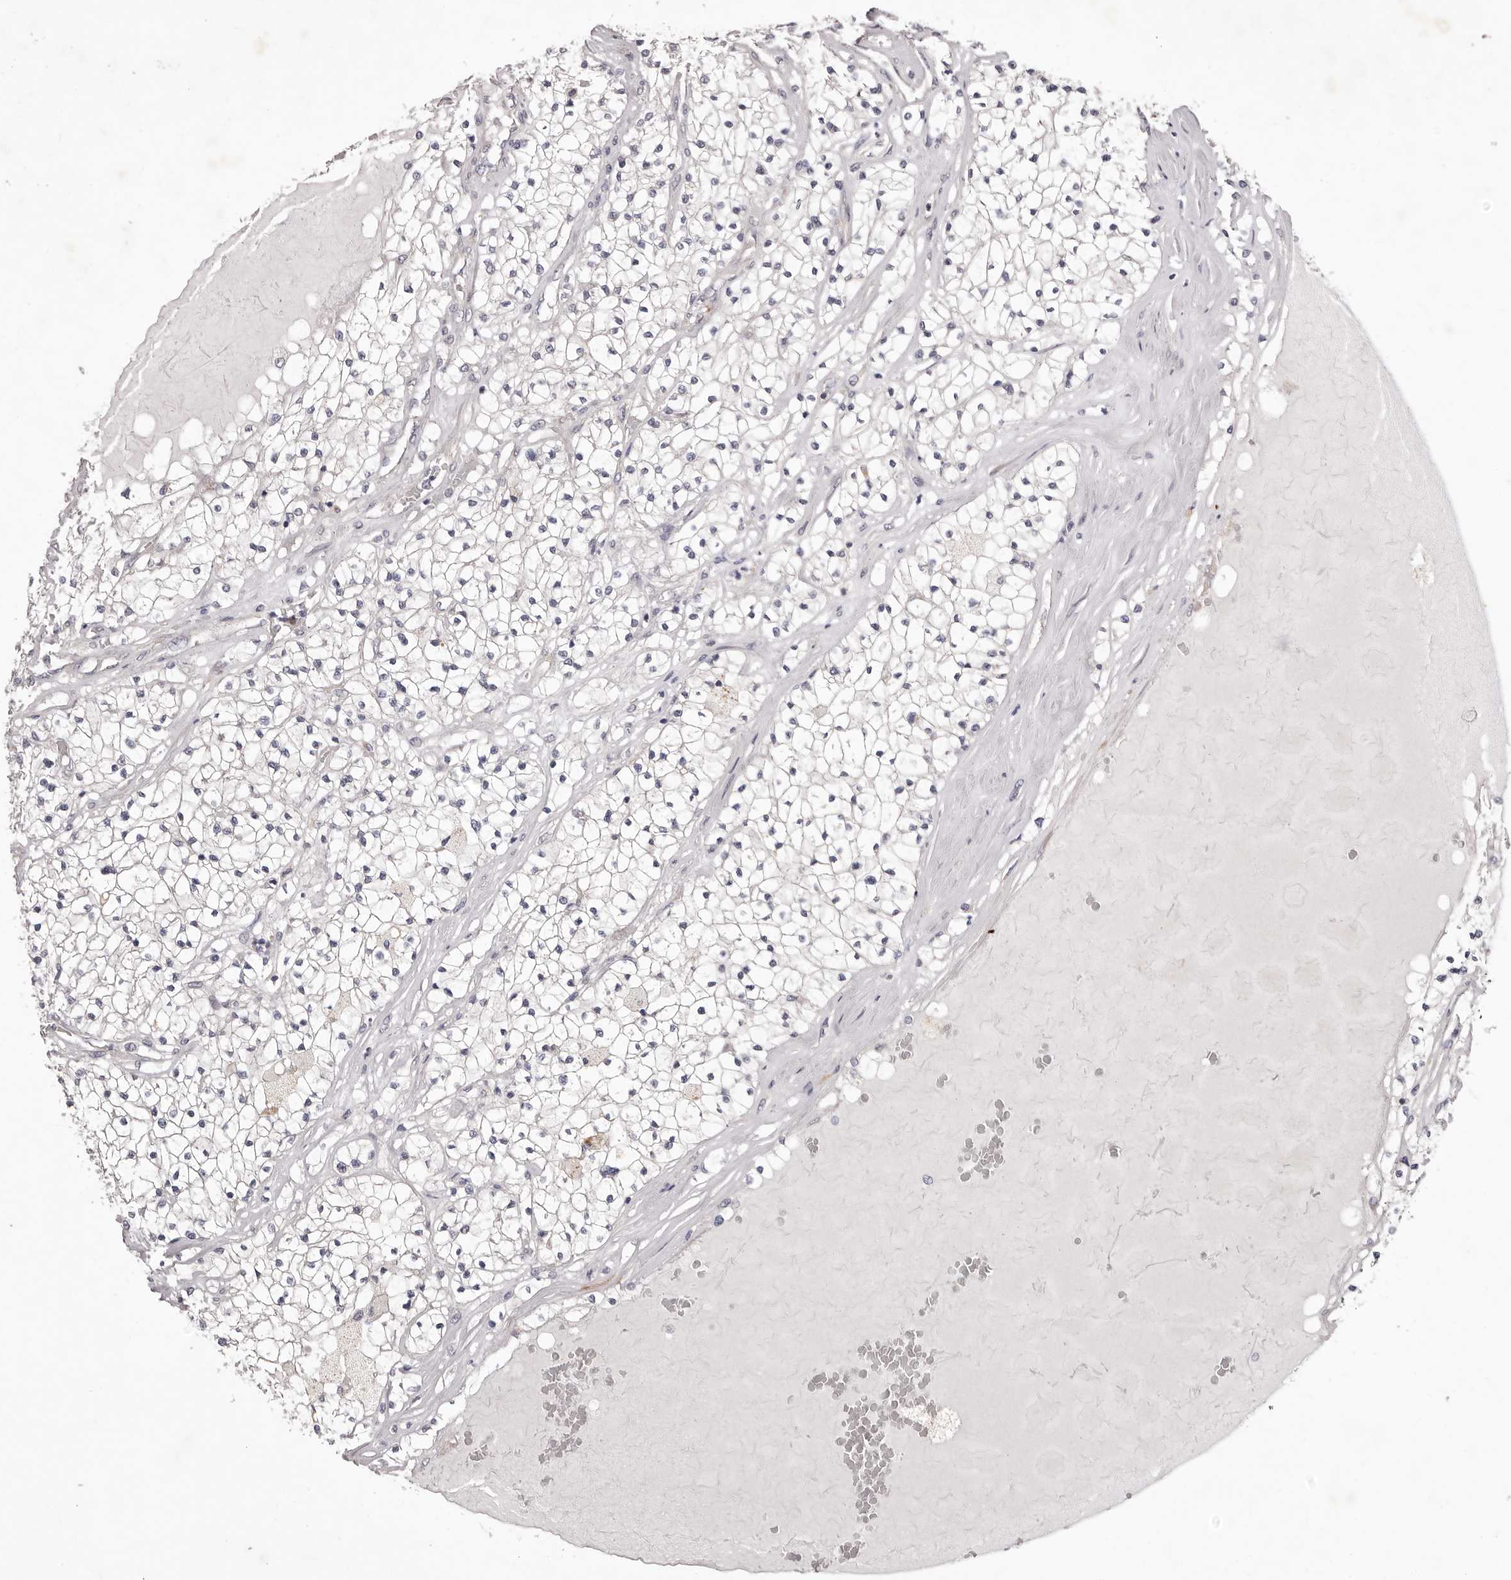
{"staining": {"intensity": "negative", "quantity": "none", "location": "none"}, "tissue": "renal cancer", "cell_type": "Tumor cells", "image_type": "cancer", "snomed": [{"axis": "morphology", "description": "Normal tissue, NOS"}, {"axis": "morphology", "description": "Adenocarcinoma, NOS"}, {"axis": "topography", "description": "Kidney"}], "caption": "Renal cancer (adenocarcinoma) was stained to show a protein in brown. There is no significant staining in tumor cells. (Stains: DAB (3,3'-diaminobenzidine) immunohistochemistry (IHC) with hematoxylin counter stain, Microscopy: brightfield microscopy at high magnification).", "gene": "PNRC1", "patient": {"sex": "male", "age": 68}}